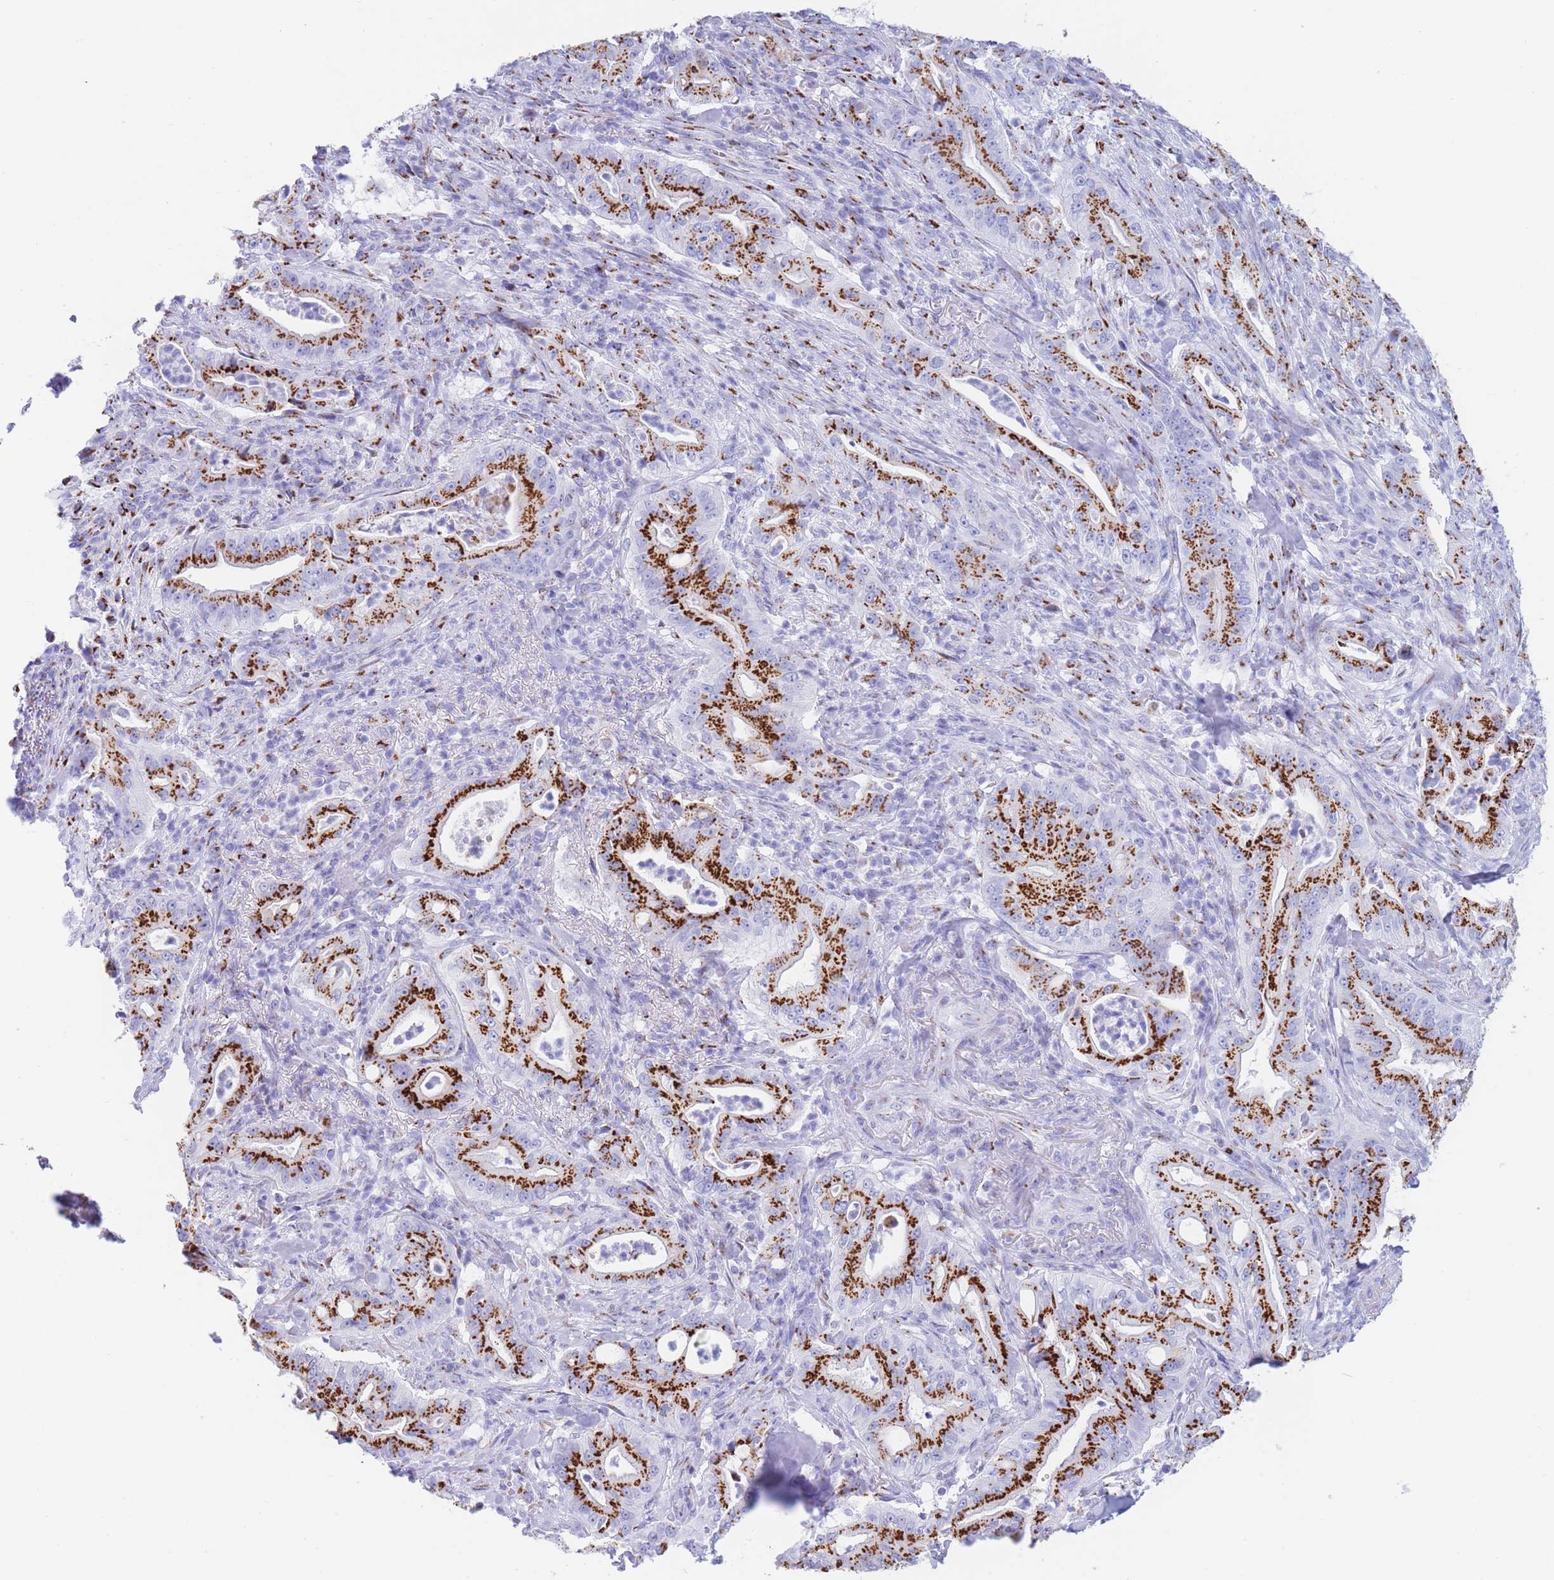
{"staining": {"intensity": "strong", "quantity": ">75%", "location": "cytoplasmic/membranous"}, "tissue": "pancreatic cancer", "cell_type": "Tumor cells", "image_type": "cancer", "snomed": [{"axis": "morphology", "description": "Adenocarcinoma, NOS"}, {"axis": "topography", "description": "Pancreas"}], "caption": "Immunohistochemistry staining of pancreatic cancer, which shows high levels of strong cytoplasmic/membranous expression in about >75% of tumor cells indicating strong cytoplasmic/membranous protein expression. The staining was performed using DAB (brown) for protein detection and nuclei were counterstained in hematoxylin (blue).", "gene": "FAM3C", "patient": {"sex": "male", "age": 71}}